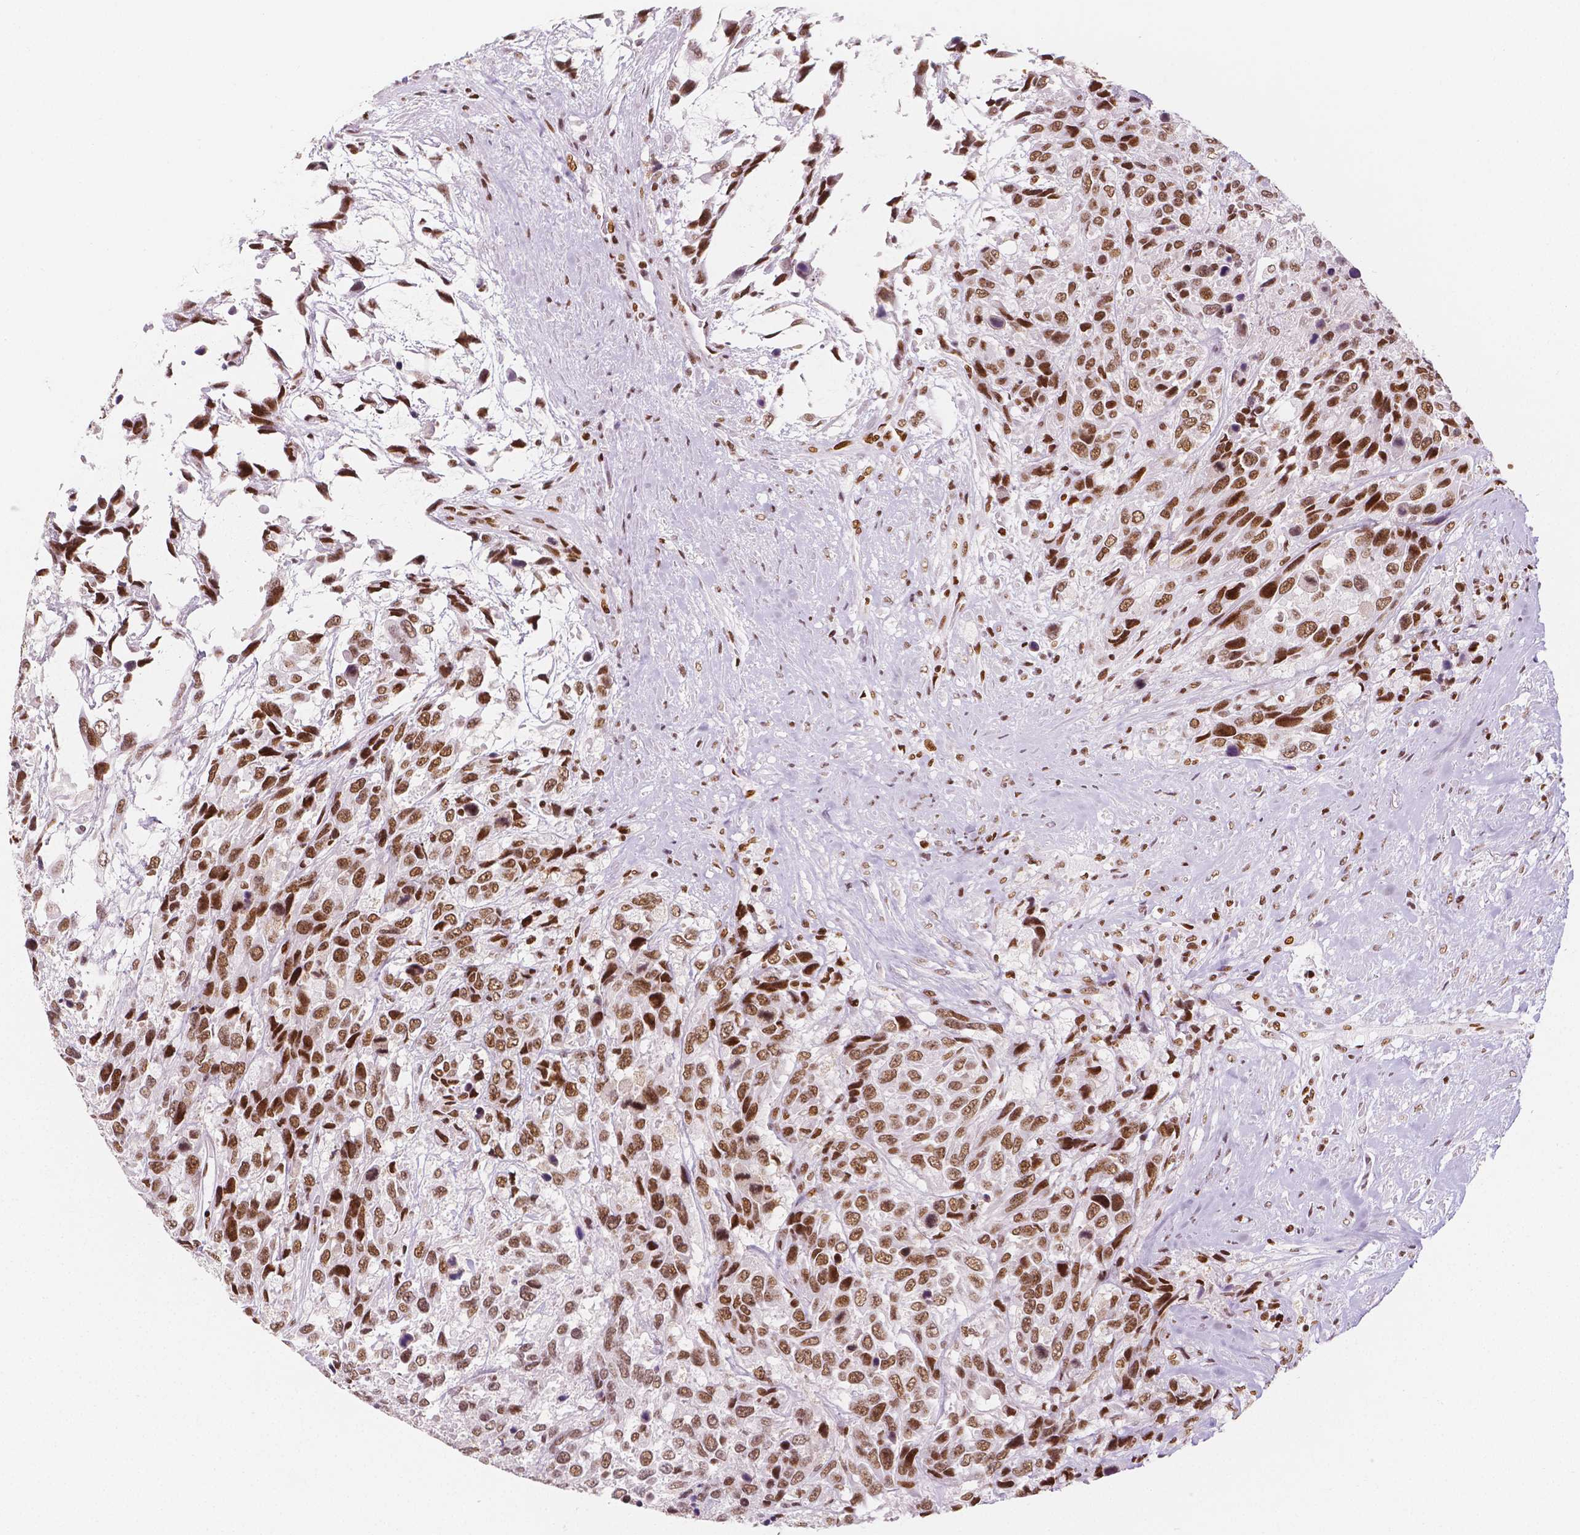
{"staining": {"intensity": "moderate", "quantity": ">75%", "location": "nuclear"}, "tissue": "urothelial cancer", "cell_type": "Tumor cells", "image_type": "cancer", "snomed": [{"axis": "morphology", "description": "Urothelial carcinoma, High grade"}, {"axis": "topography", "description": "Urinary bladder"}], "caption": "Immunohistochemical staining of human urothelial cancer demonstrates medium levels of moderate nuclear expression in about >75% of tumor cells. The staining was performed using DAB to visualize the protein expression in brown, while the nuclei were stained in blue with hematoxylin (Magnification: 20x).", "gene": "HDAC1", "patient": {"sex": "female", "age": 70}}